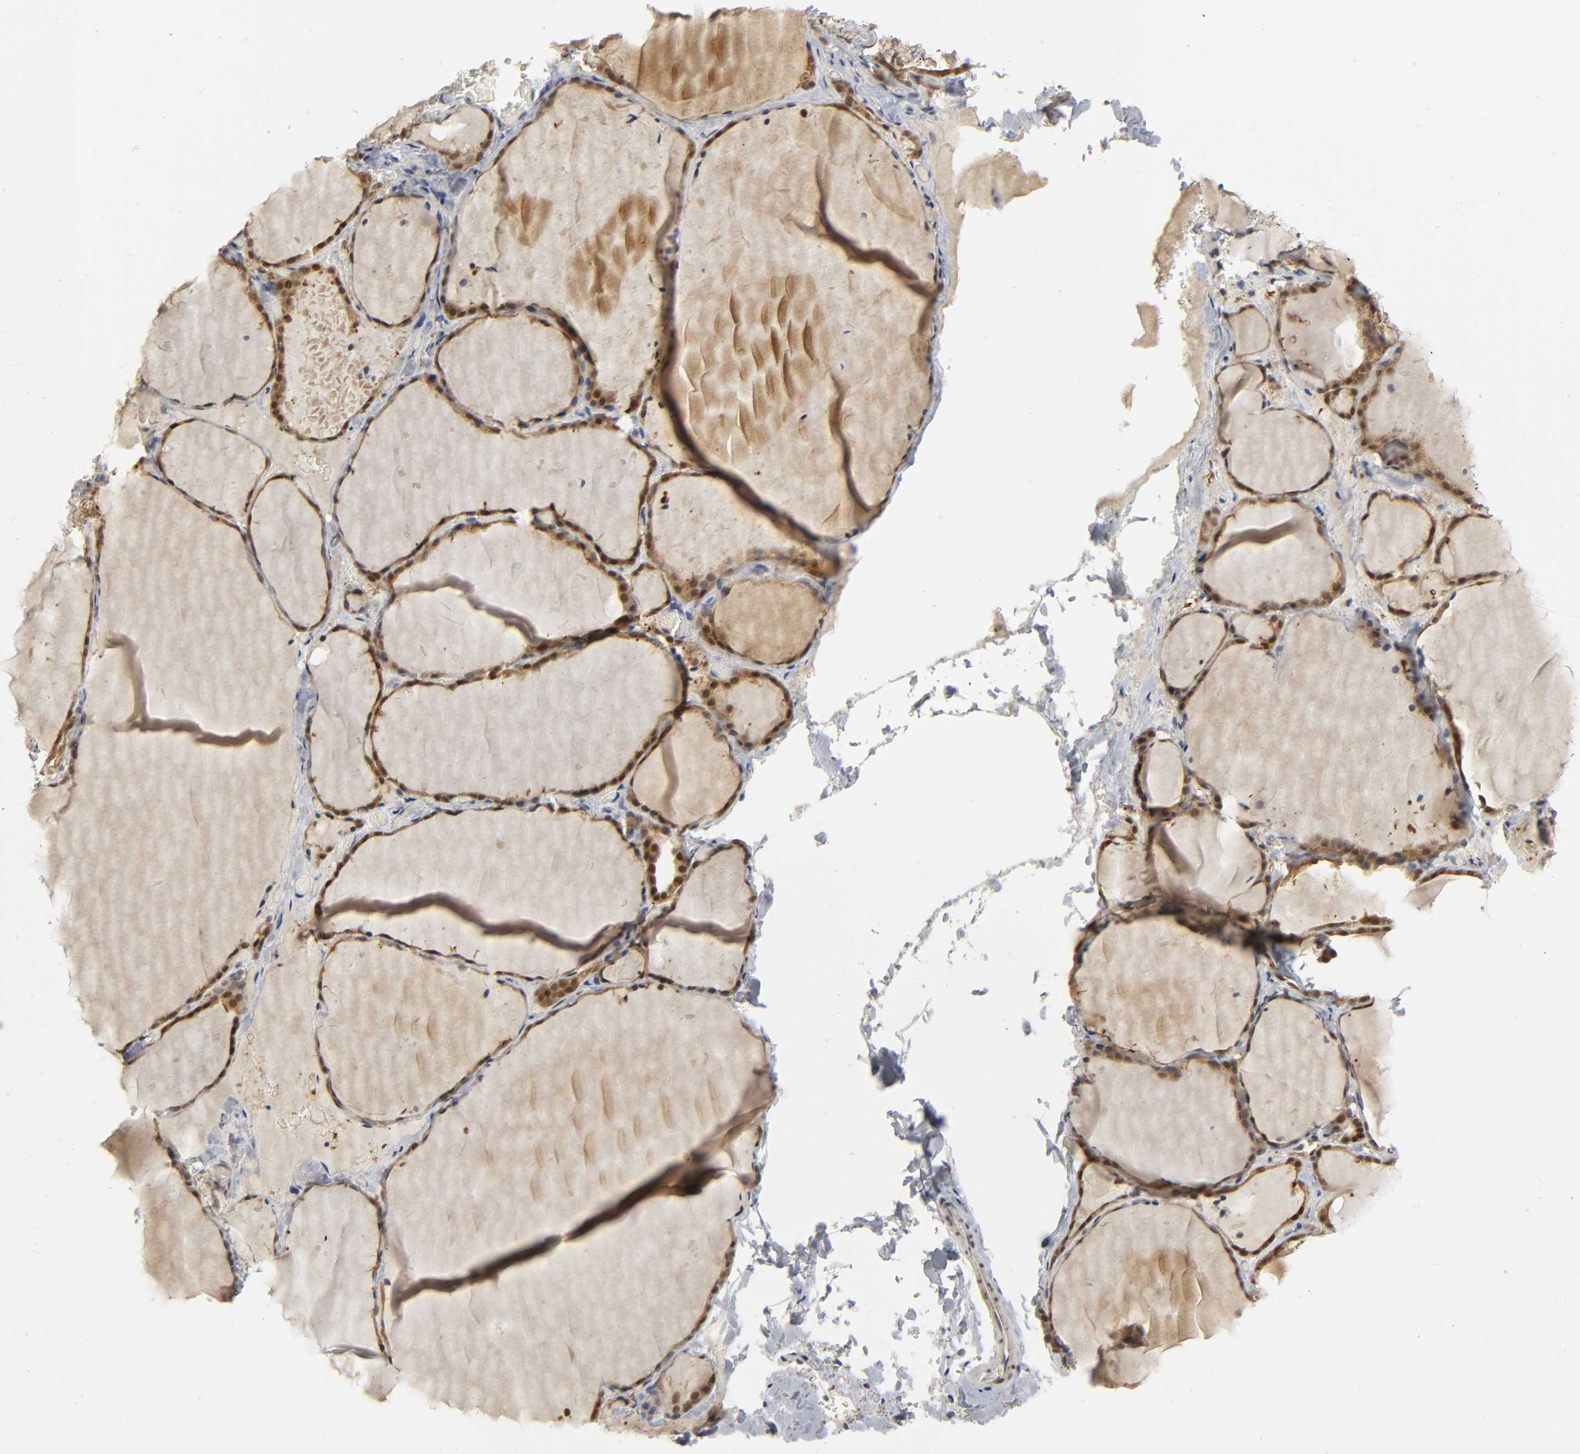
{"staining": {"intensity": "weak", "quantity": ">75%", "location": "cytoplasmic/membranous,nuclear"}, "tissue": "thyroid gland", "cell_type": "Glandular cells", "image_type": "normal", "snomed": [{"axis": "morphology", "description": "Normal tissue, NOS"}, {"axis": "topography", "description": "Thyroid gland"}], "caption": "Approximately >75% of glandular cells in benign human thyroid gland demonstrate weak cytoplasmic/membranous,nuclear protein positivity as visualized by brown immunohistochemical staining.", "gene": "PDLIM3", "patient": {"sex": "female", "age": 22}}